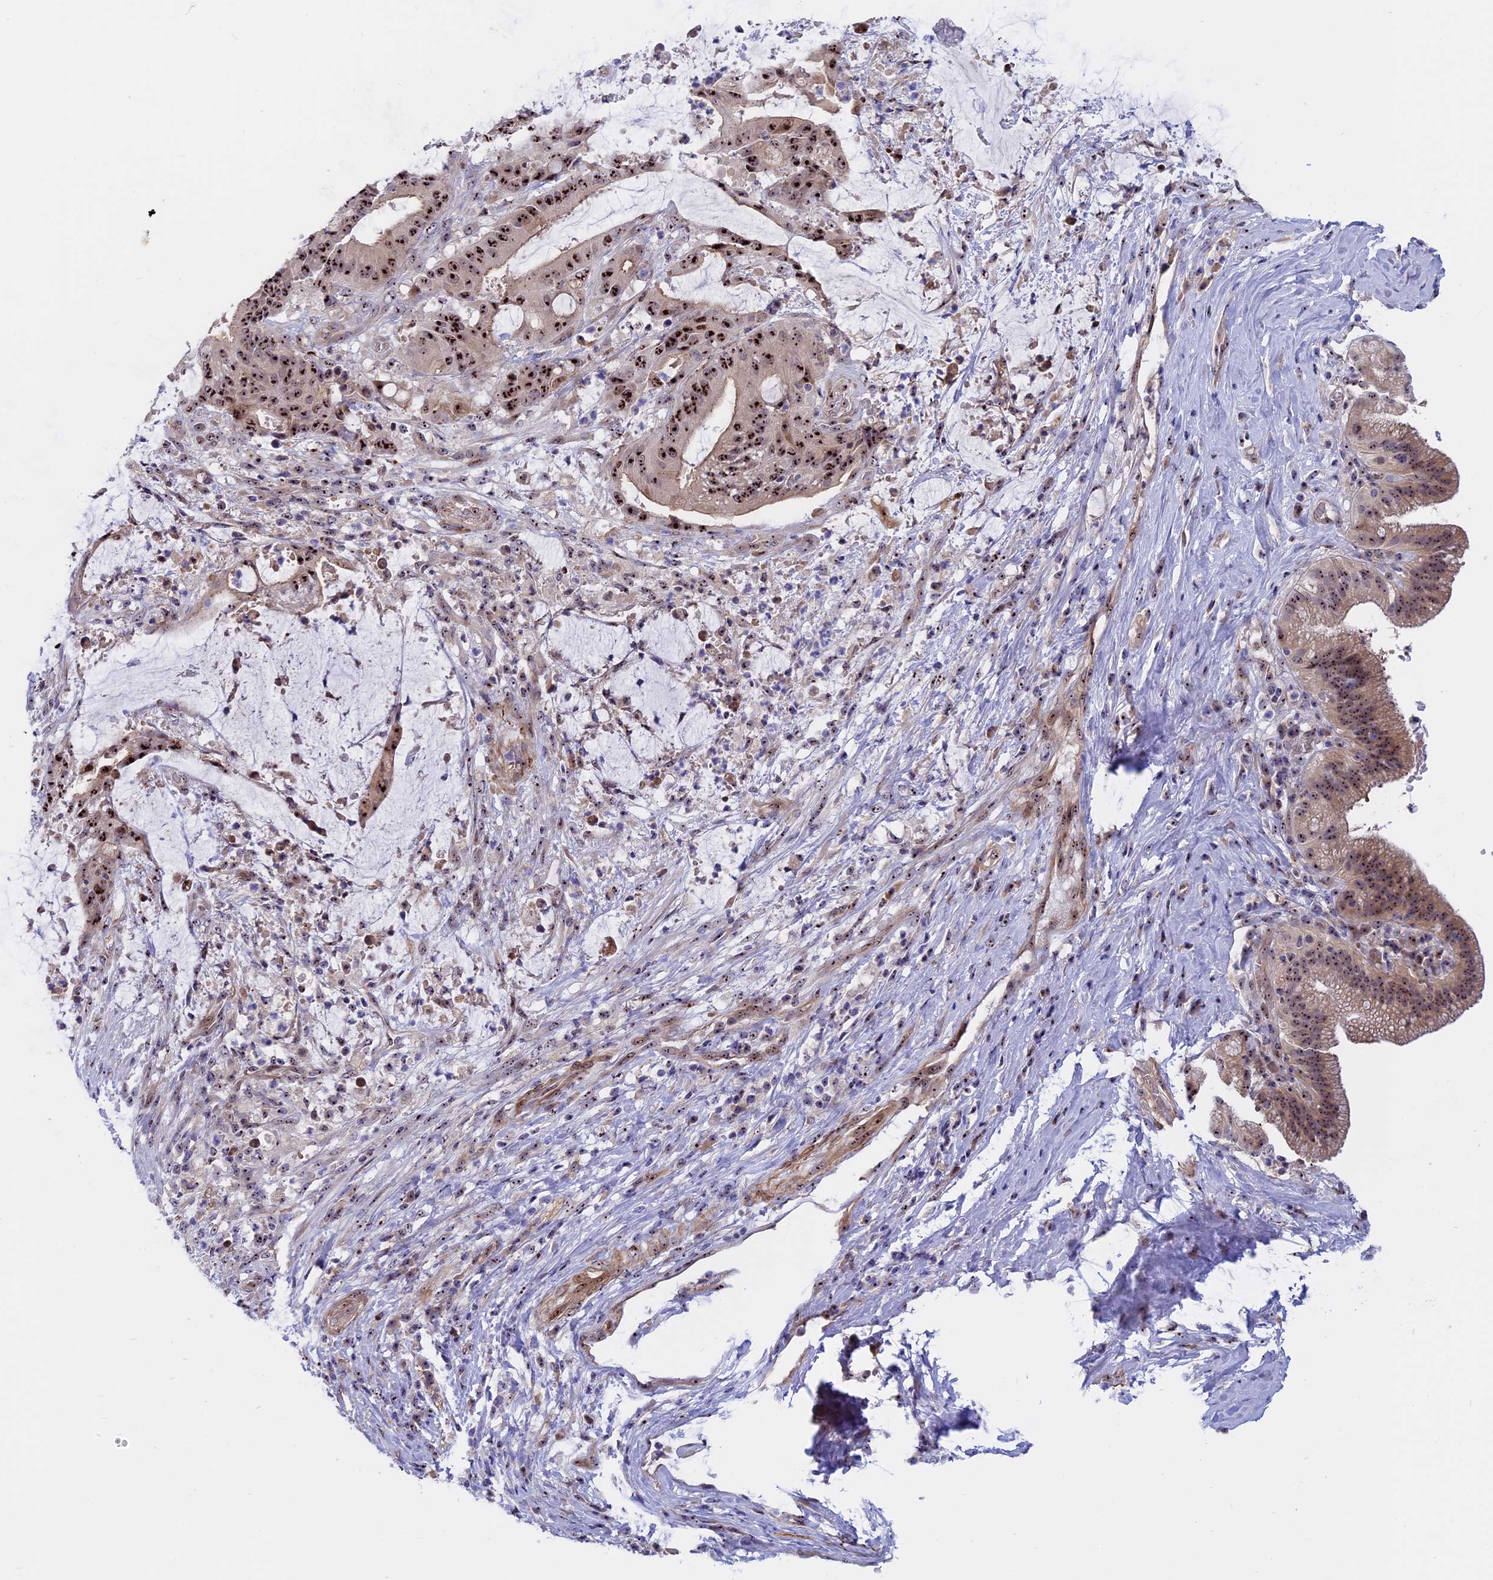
{"staining": {"intensity": "strong", "quantity": ">75%", "location": "nuclear"}, "tissue": "liver cancer", "cell_type": "Tumor cells", "image_type": "cancer", "snomed": [{"axis": "morphology", "description": "Normal tissue, NOS"}, {"axis": "morphology", "description": "Cholangiocarcinoma"}, {"axis": "topography", "description": "Liver"}, {"axis": "topography", "description": "Peripheral nerve tissue"}], "caption": "Protein staining of liver cancer tissue reveals strong nuclear positivity in approximately >75% of tumor cells.", "gene": "DBNDD1", "patient": {"sex": "female", "age": 73}}